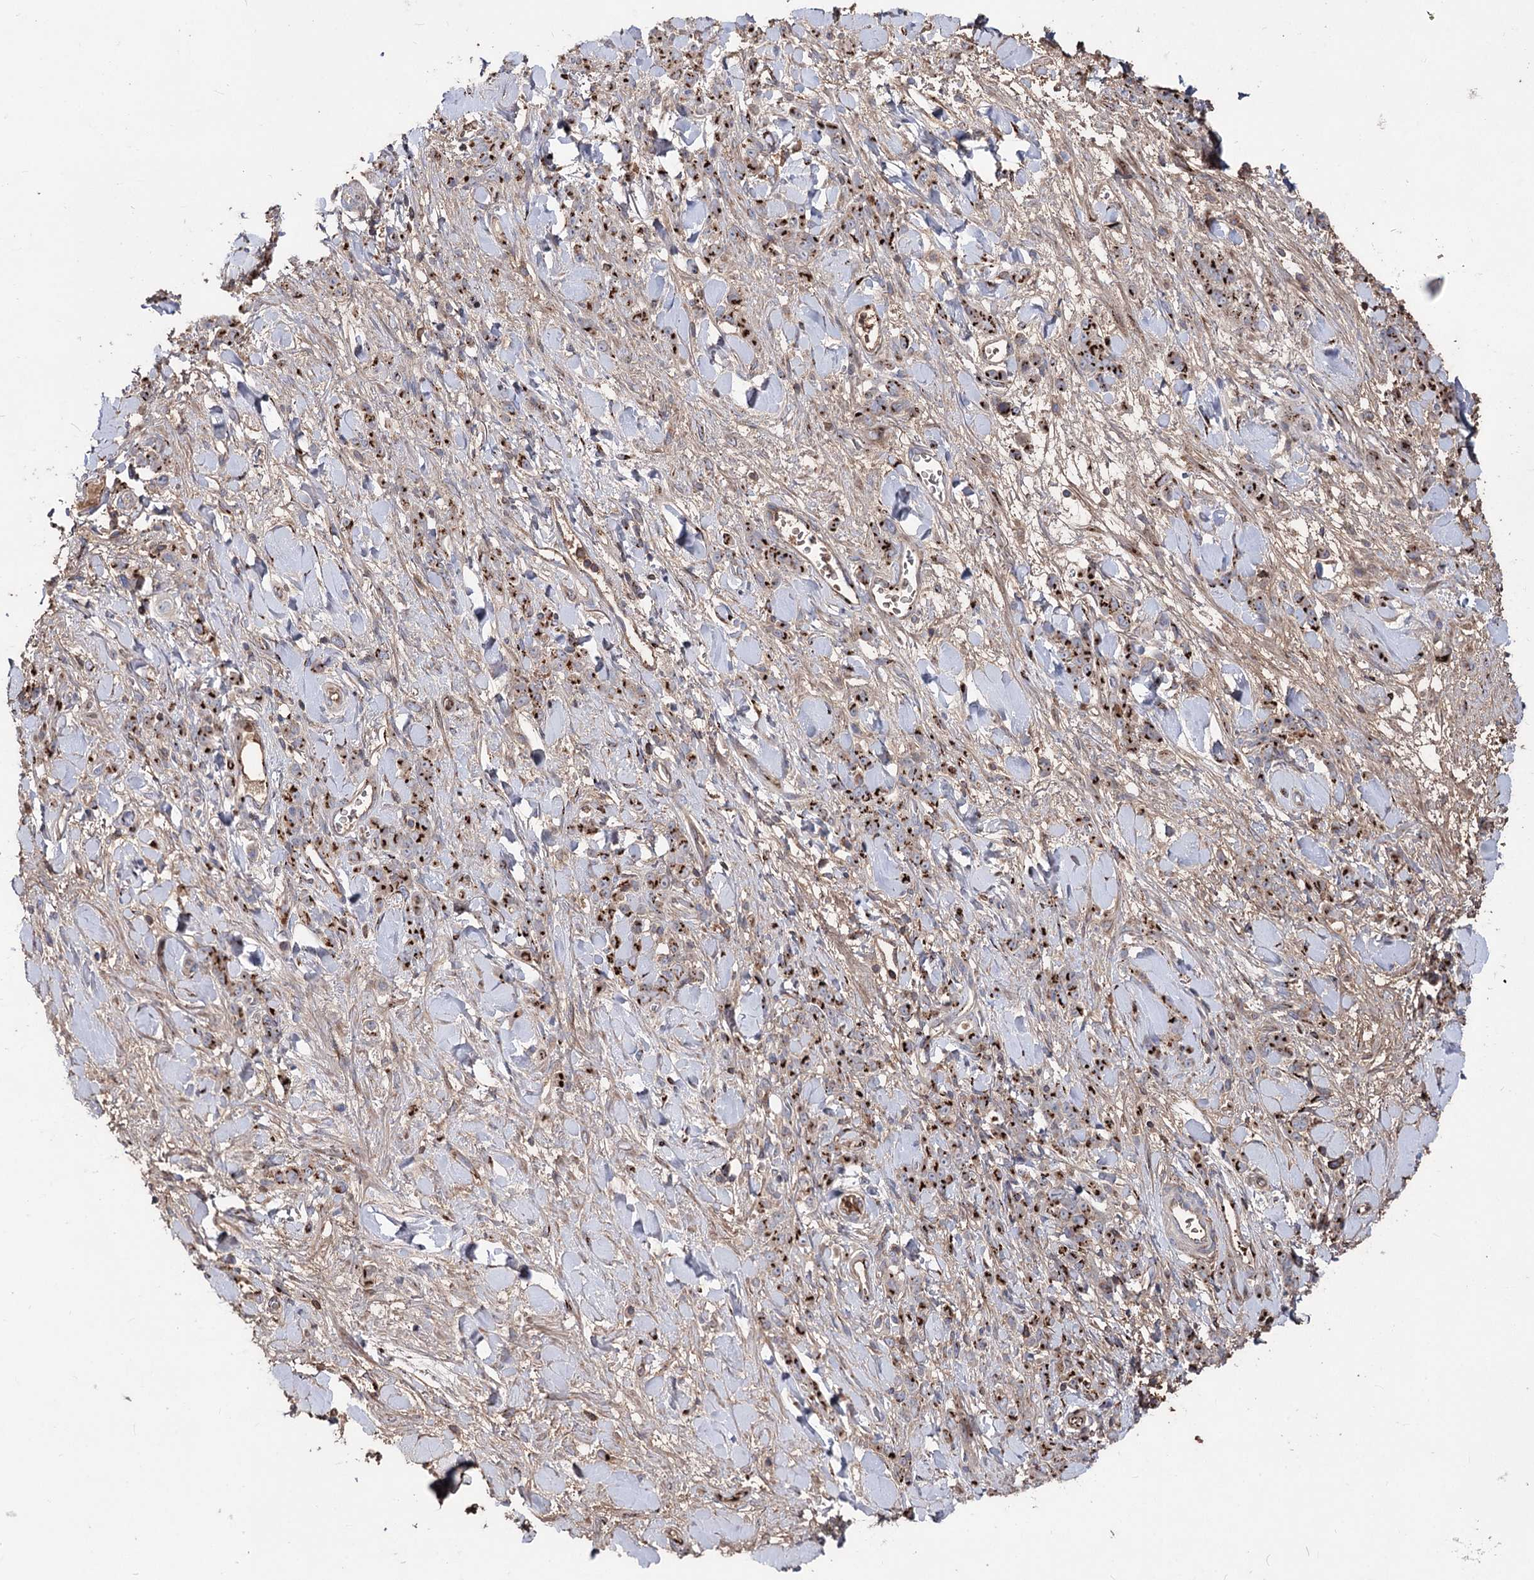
{"staining": {"intensity": "strong", "quantity": ">75%", "location": "cytoplasmic/membranous"}, "tissue": "stomach cancer", "cell_type": "Tumor cells", "image_type": "cancer", "snomed": [{"axis": "morphology", "description": "Normal tissue, NOS"}, {"axis": "morphology", "description": "Adenocarcinoma, NOS"}, {"axis": "topography", "description": "Stomach"}], "caption": "There is high levels of strong cytoplasmic/membranous expression in tumor cells of stomach cancer, as demonstrated by immunohistochemical staining (brown color).", "gene": "ARHGAP20", "patient": {"sex": "male", "age": 82}}